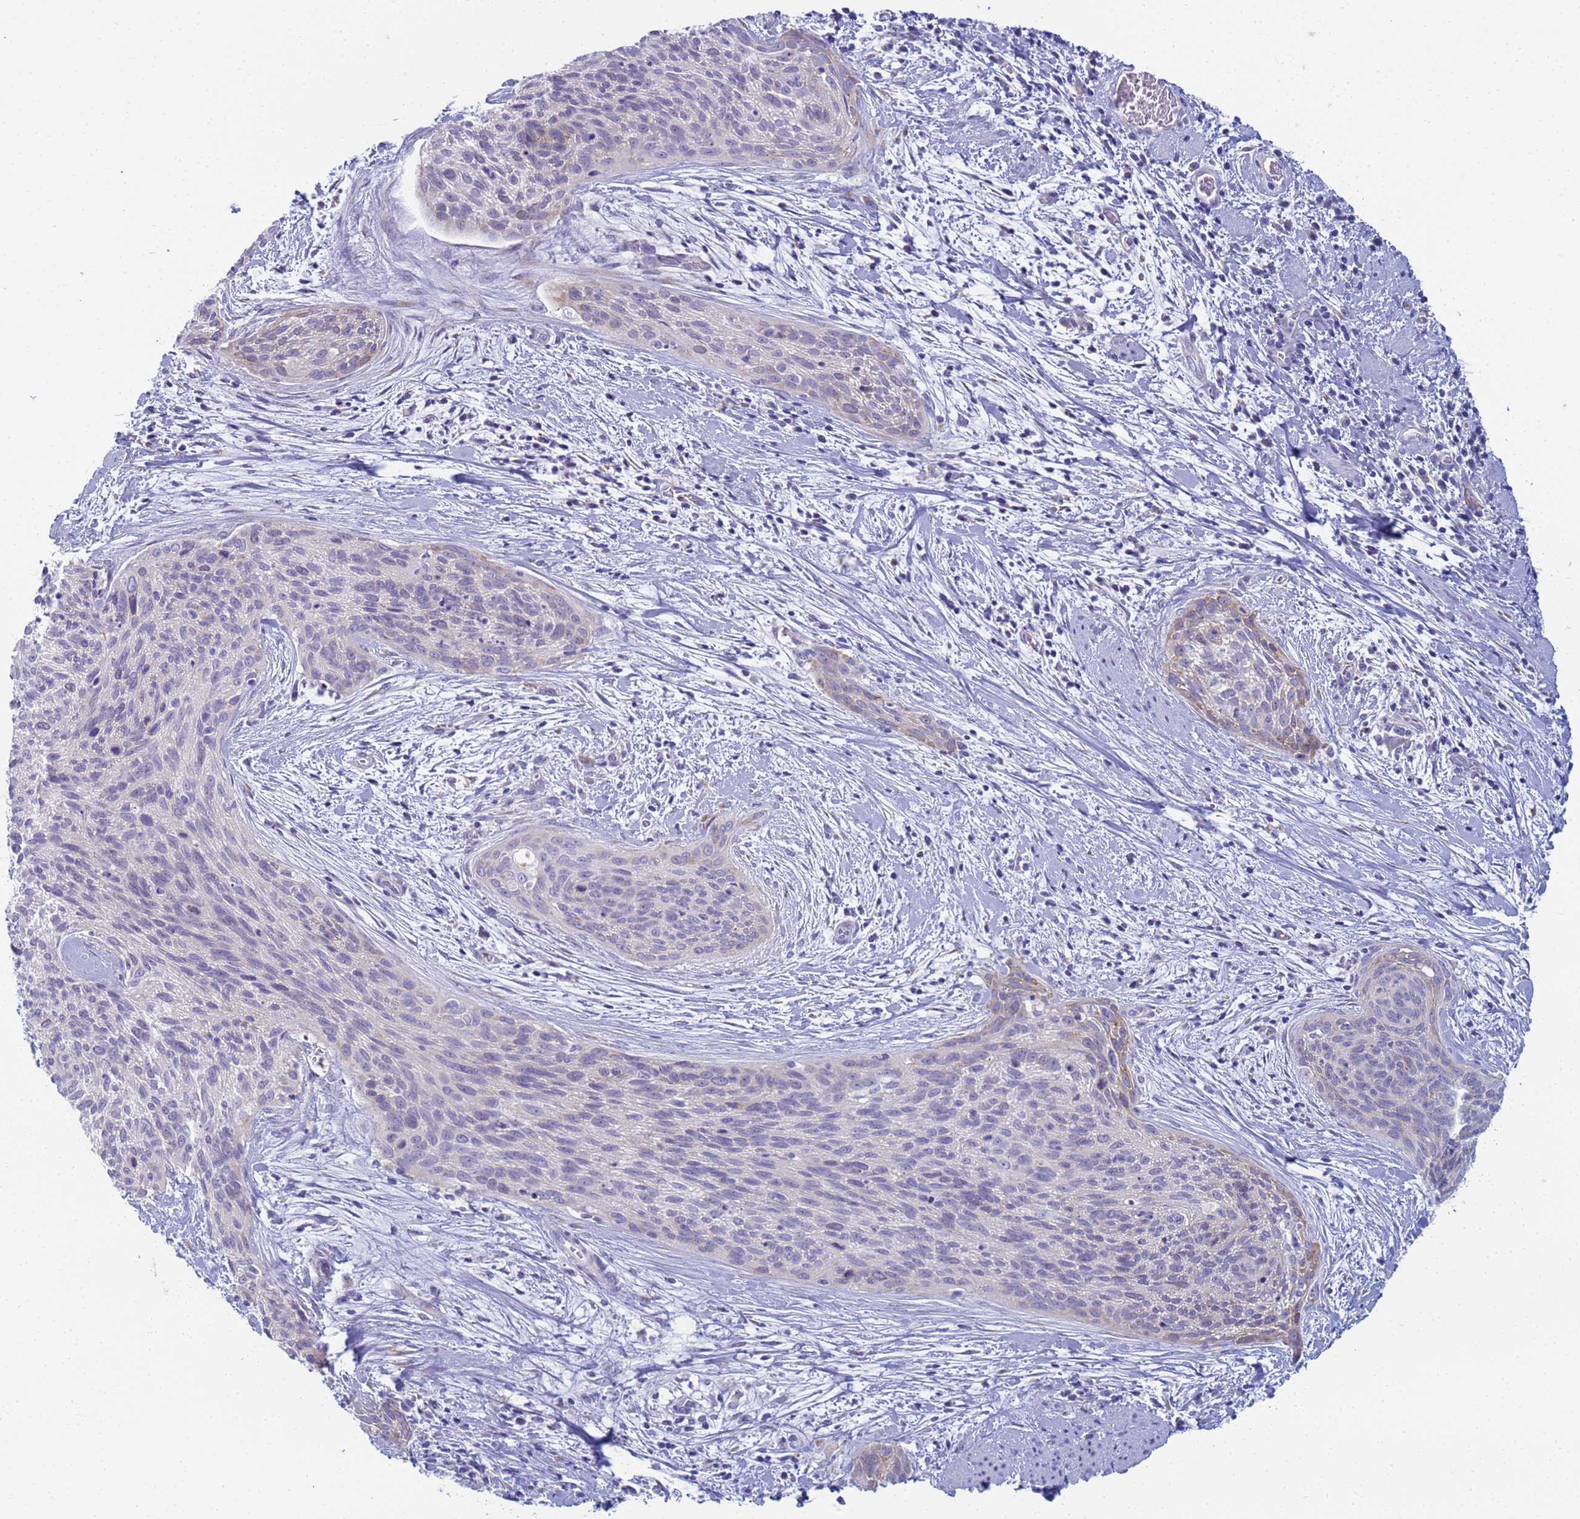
{"staining": {"intensity": "weak", "quantity": "<25%", "location": "cytoplasmic/membranous"}, "tissue": "cervical cancer", "cell_type": "Tumor cells", "image_type": "cancer", "snomed": [{"axis": "morphology", "description": "Squamous cell carcinoma, NOS"}, {"axis": "topography", "description": "Cervix"}], "caption": "This is an IHC histopathology image of cervical squamous cell carcinoma. There is no staining in tumor cells.", "gene": "CR1", "patient": {"sex": "female", "age": 55}}